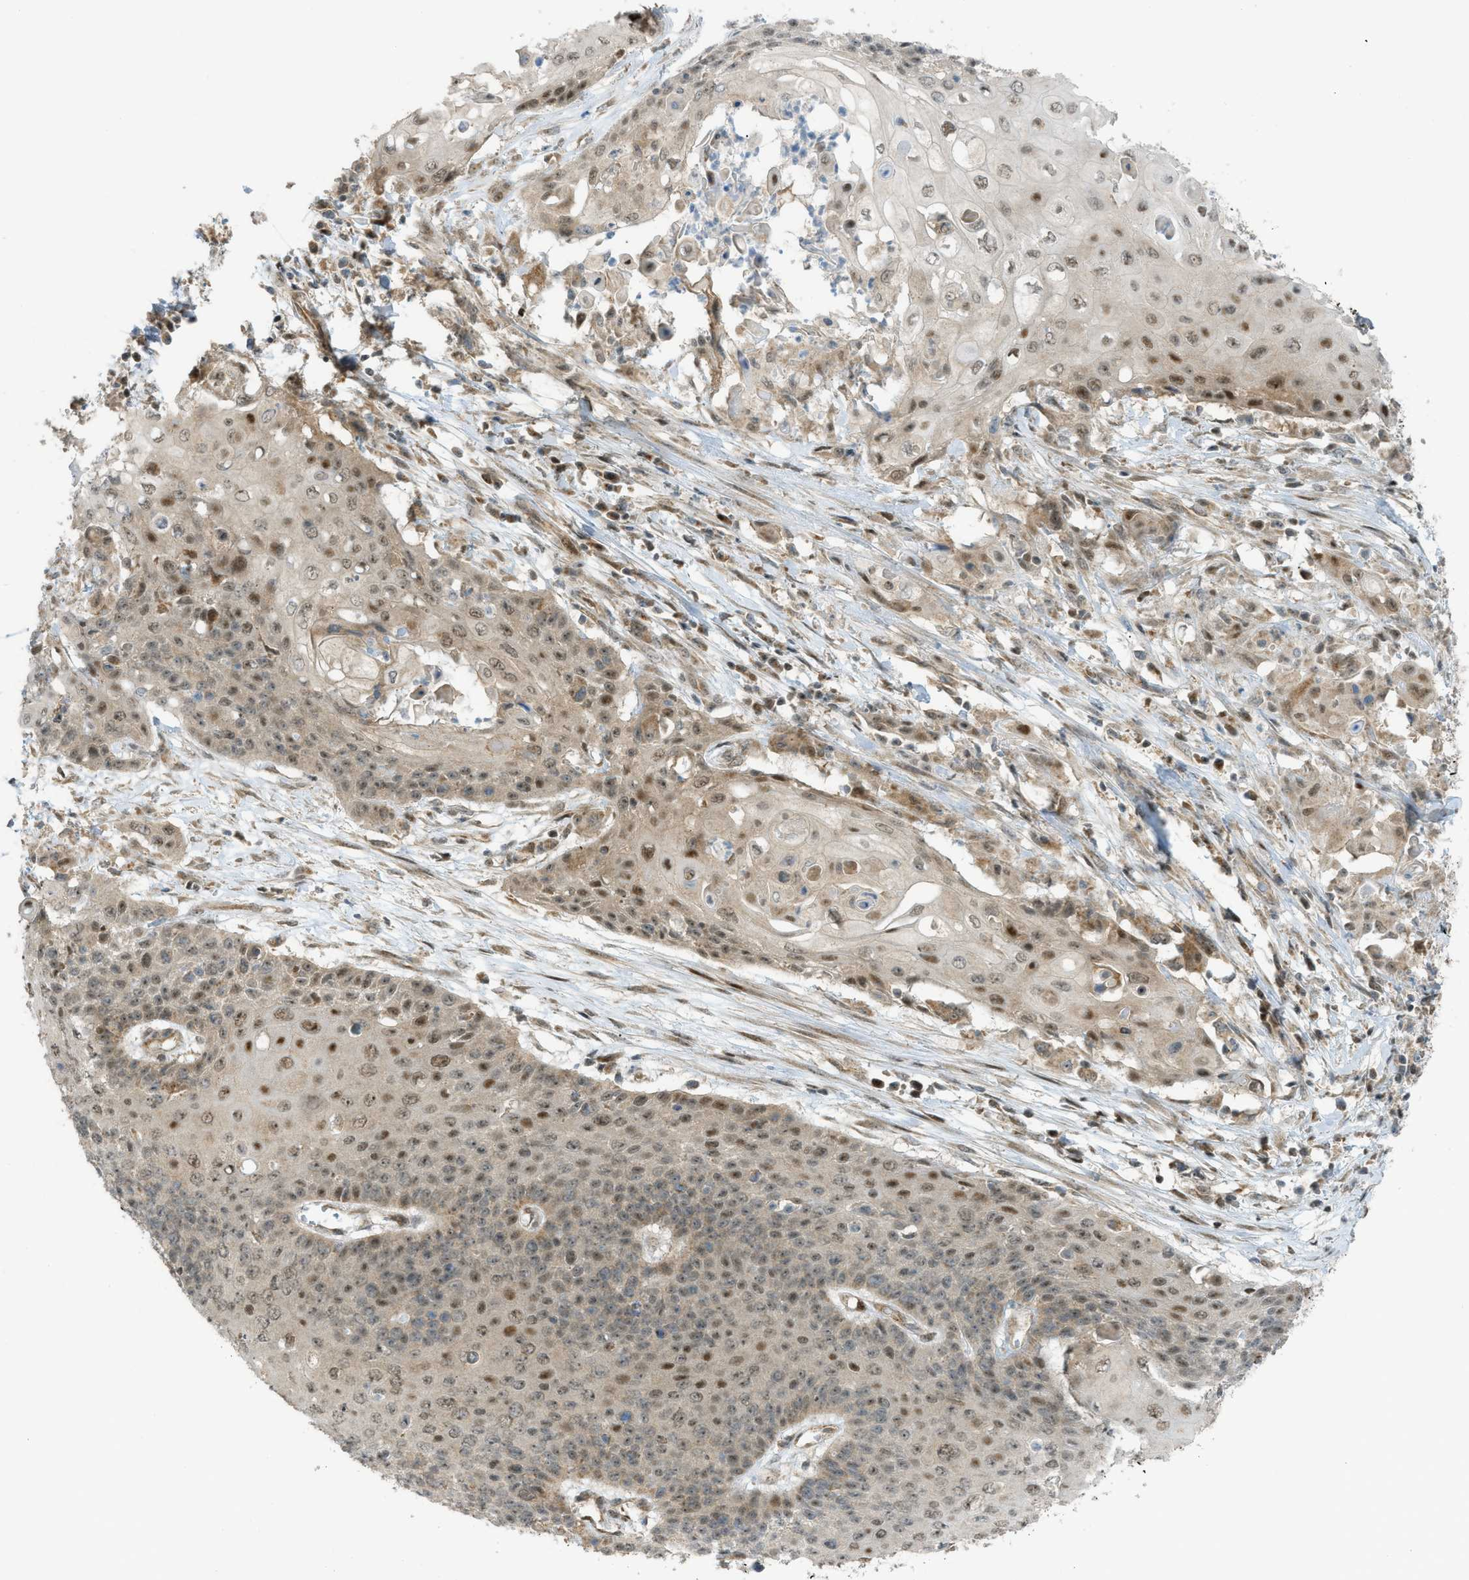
{"staining": {"intensity": "moderate", "quantity": "25%-75%", "location": "cytoplasmic/membranous,nuclear"}, "tissue": "cervical cancer", "cell_type": "Tumor cells", "image_type": "cancer", "snomed": [{"axis": "morphology", "description": "Squamous cell carcinoma, NOS"}, {"axis": "topography", "description": "Cervix"}], "caption": "Immunohistochemical staining of cervical squamous cell carcinoma demonstrates medium levels of moderate cytoplasmic/membranous and nuclear expression in approximately 25%-75% of tumor cells.", "gene": "CCDC186", "patient": {"sex": "female", "age": 39}}